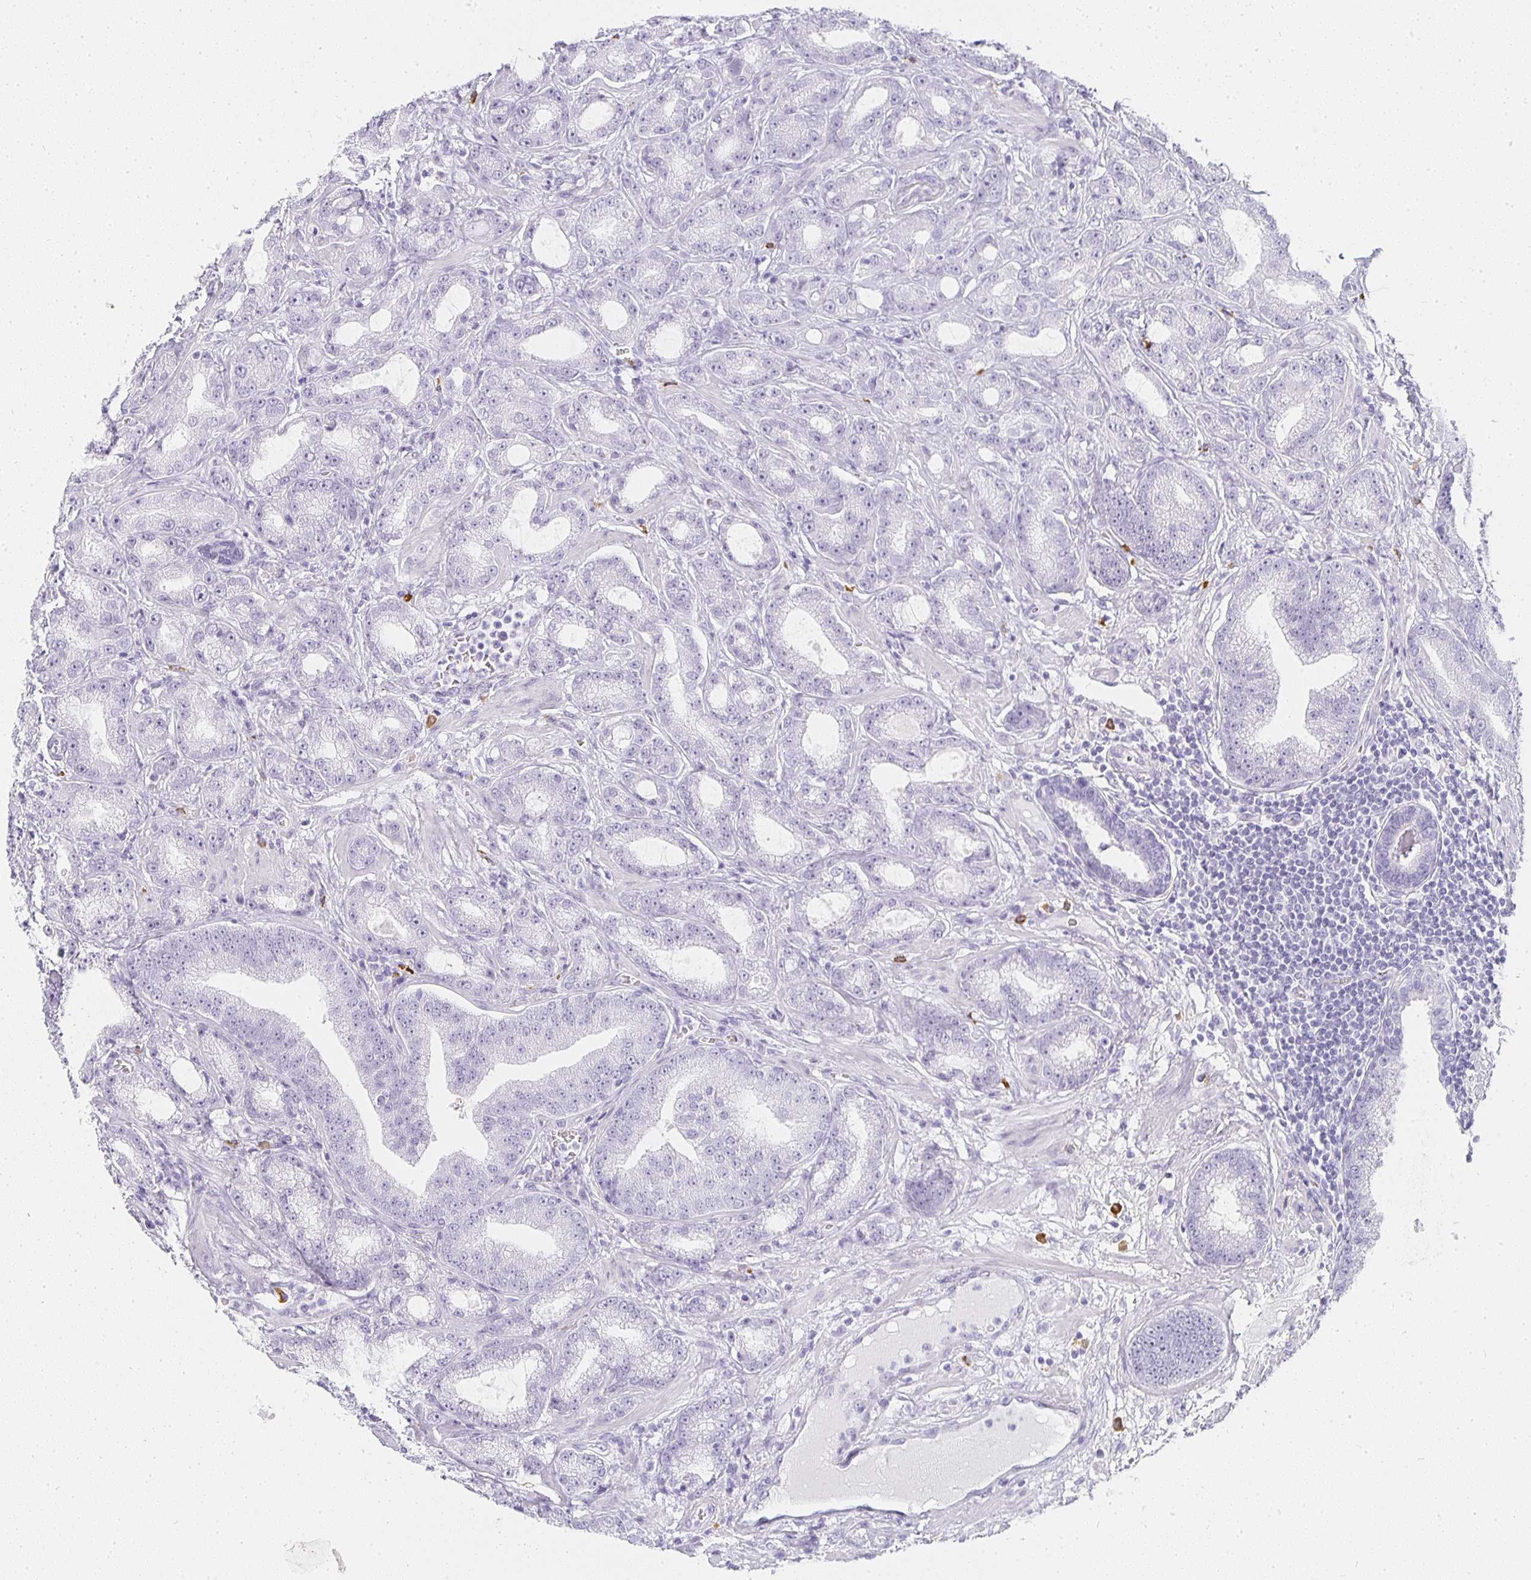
{"staining": {"intensity": "negative", "quantity": "none", "location": "none"}, "tissue": "prostate cancer", "cell_type": "Tumor cells", "image_type": "cancer", "snomed": [{"axis": "morphology", "description": "Adenocarcinoma, High grade"}, {"axis": "topography", "description": "Prostate"}], "caption": "Micrograph shows no significant protein positivity in tumor cells of prostate cancer (high-grade adenocarcinoma).", "gene": "TPSD1", "patient": {"sex": "male", "age": 65}}